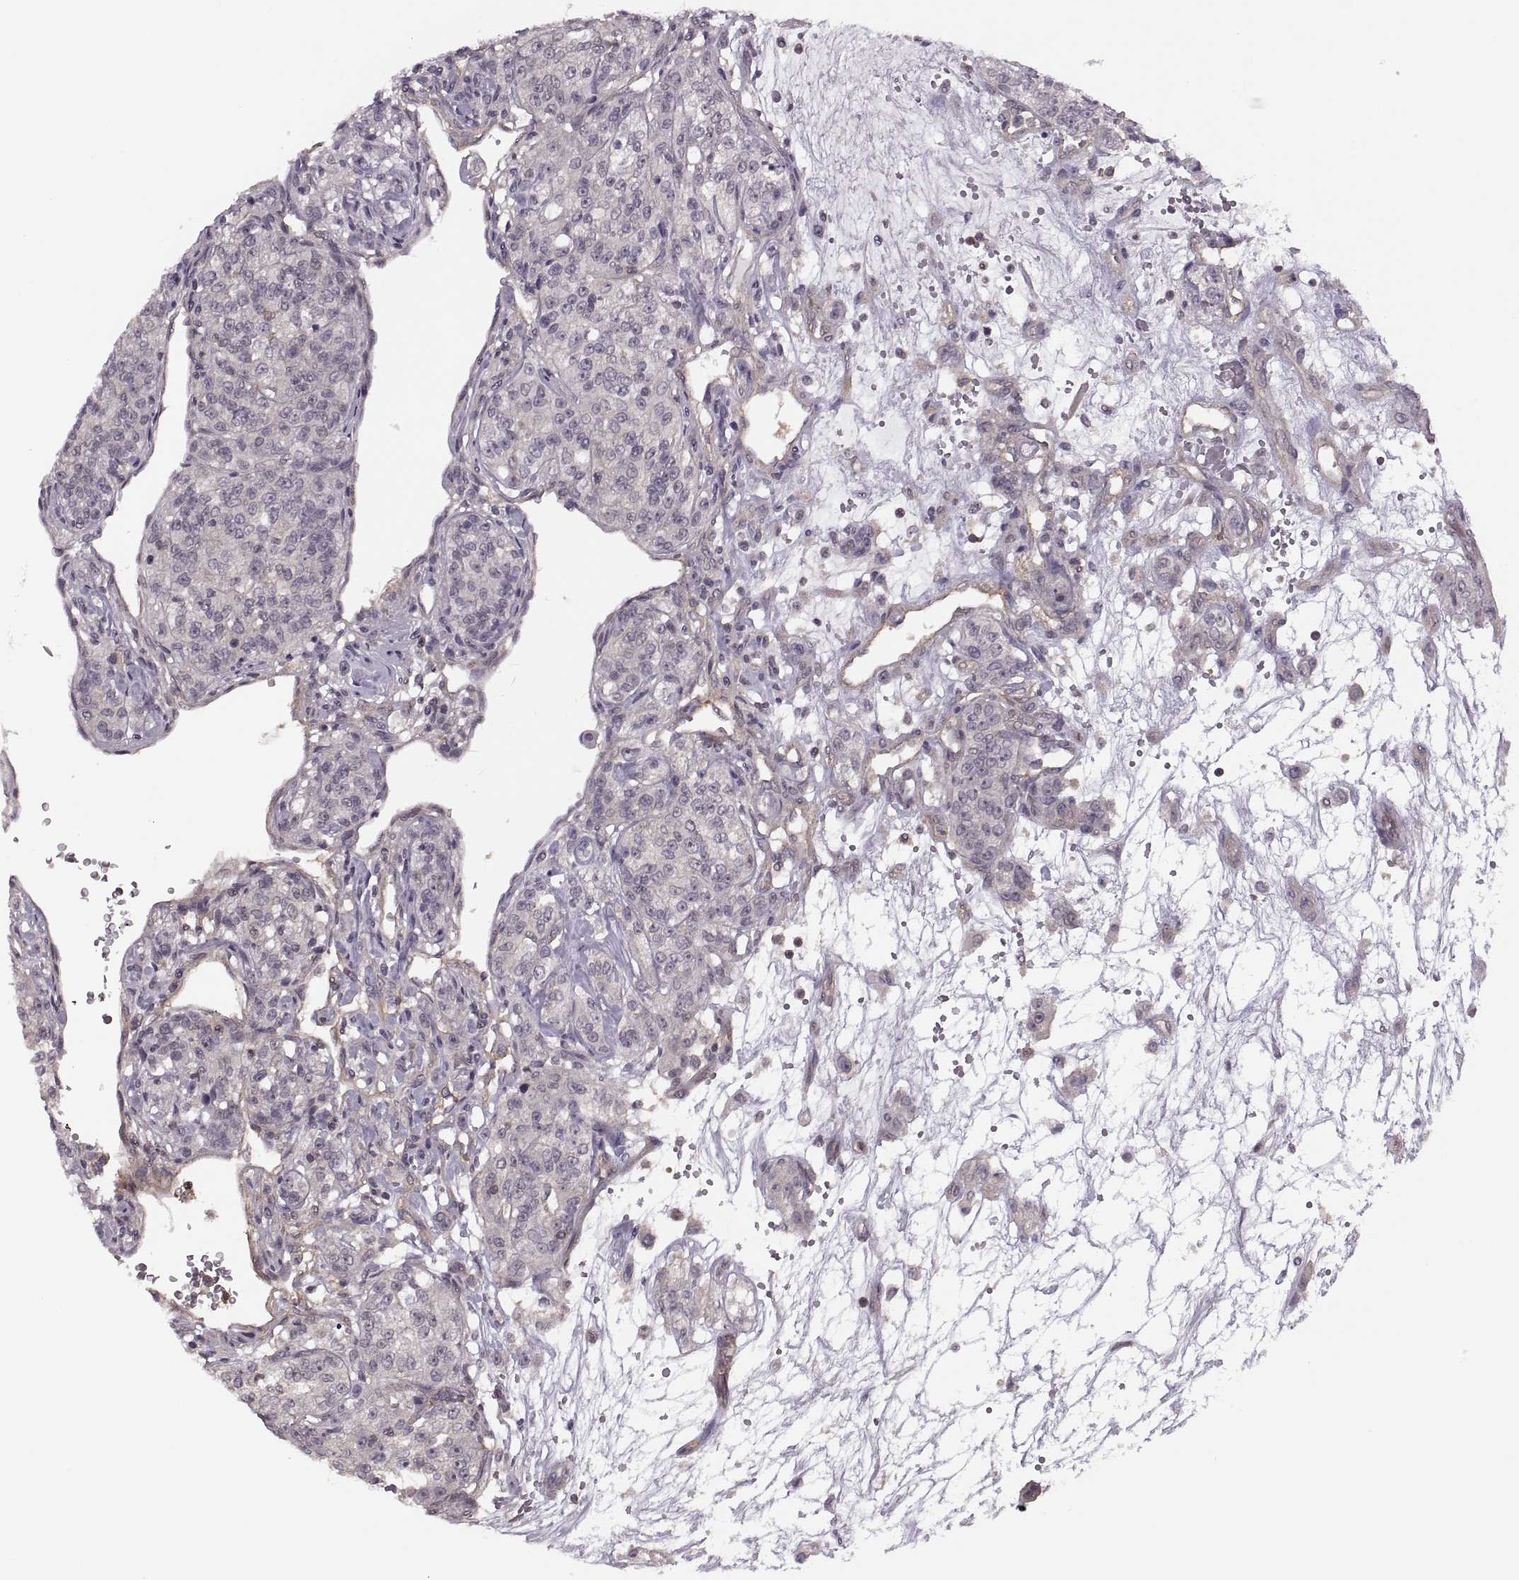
{"staining": {"intensity": "negative", "quantity": "none", "location": "none"}, "tissue": "renal cancer", "cell_type": "Tumor cells", "image_type": "cancer", "snomed": [{"axis": "morphology", "description": "Adenocarcinoma, NOS"}, {"axis": "topography", "description": "Kidney"}], "caption": "Tumor cells show no significant positivity in renal cancer.", "gene": "LUZP2", "patient": {"sex": "female", "age": 63}}